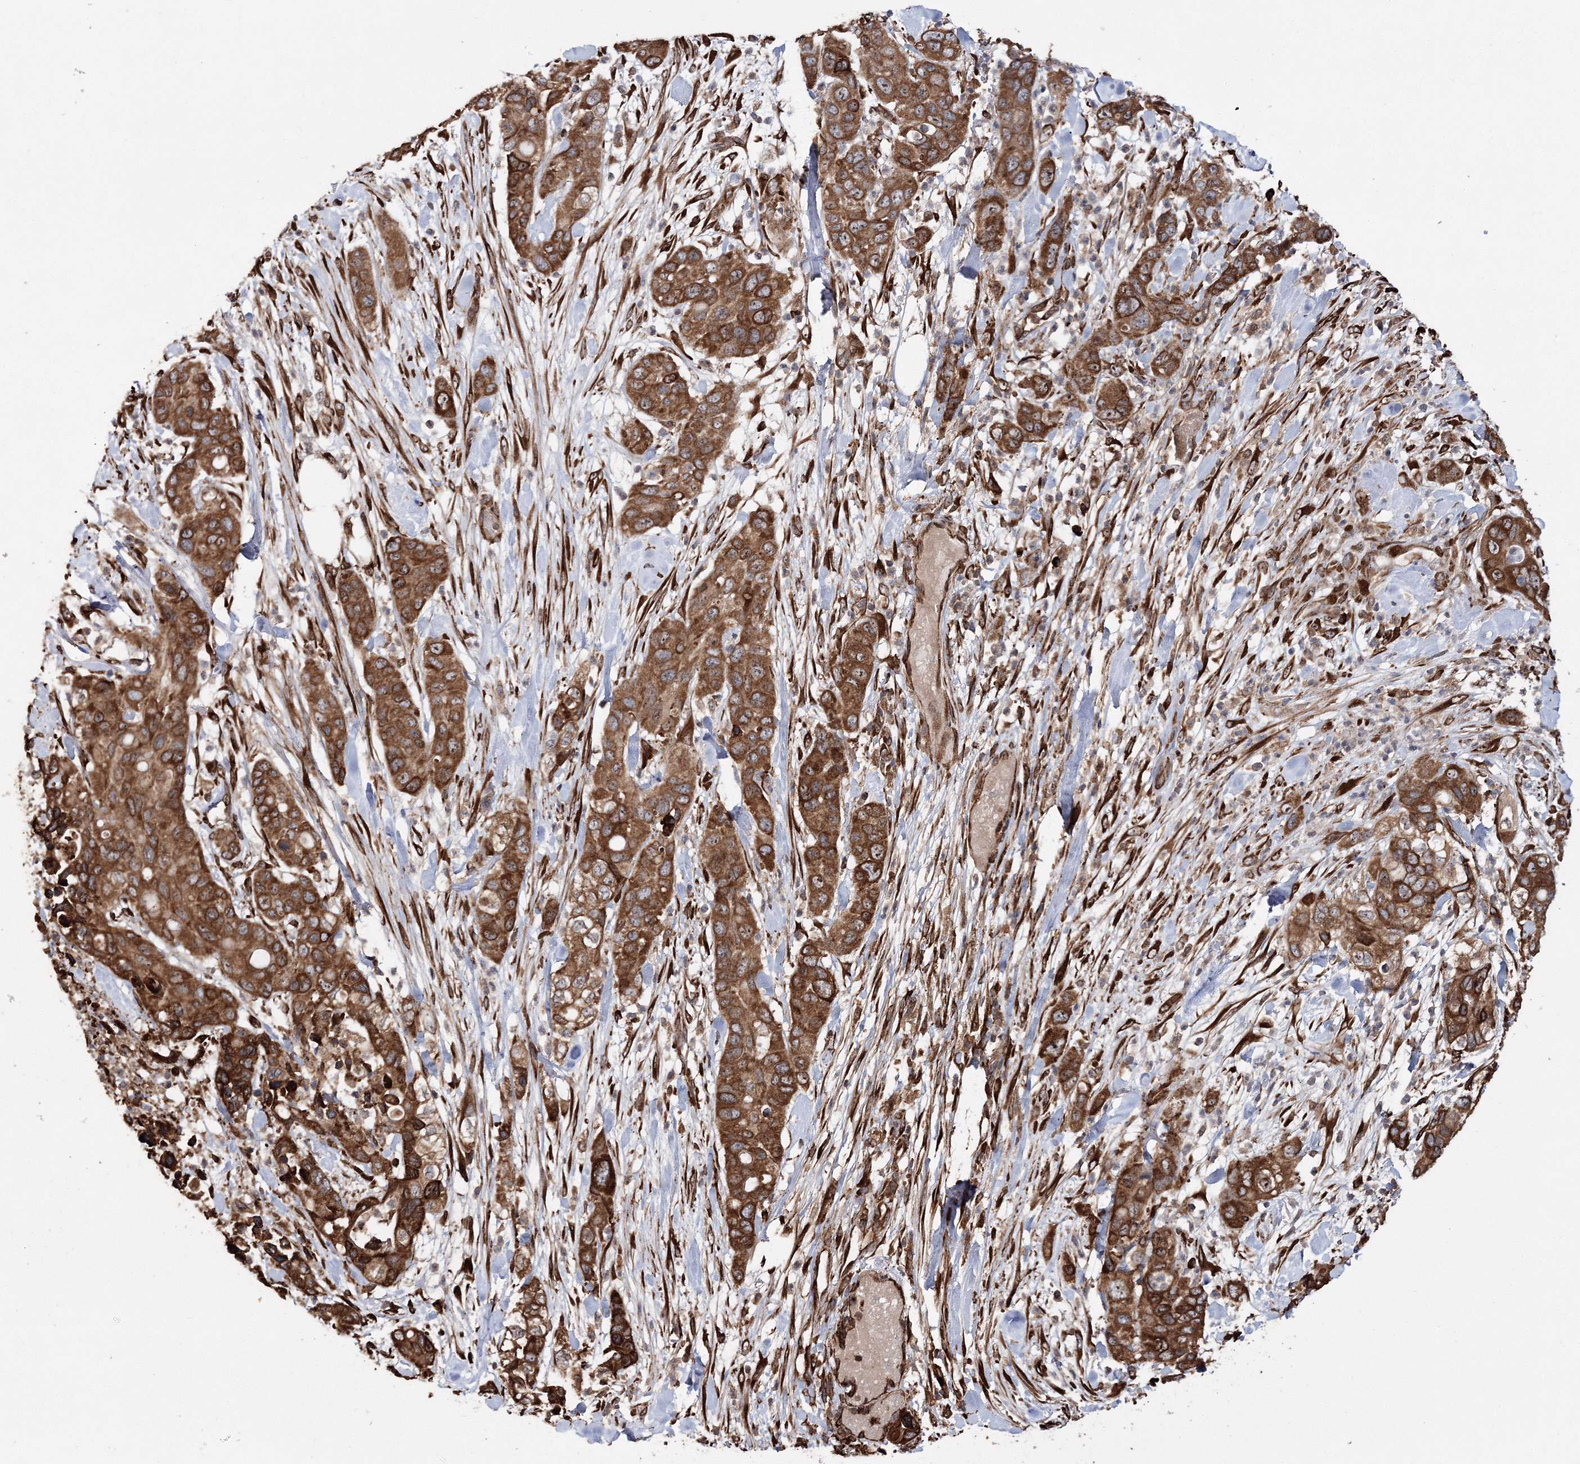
{"staining": {"intensity": "strong", "quantity": ">75%", "location": "cytoplasmic/membranous"}, "tissue": "pancreatic cancer", "cell_type": "Tumor cells", "image_type": "cancer", "snomed": [{"axis": "morphology", "description": "Adenocarcinoma, NOS"}, {"axis": "topography", "description": "Pancreas"}], "caption": "A histopathology image of pancreatic cancer stained for a protein exhibits strong cytoplasmic/membranous brown staining in tumor cells.", "gene": "SCRN3", "patient": {"sex": "female", "age": 71}}